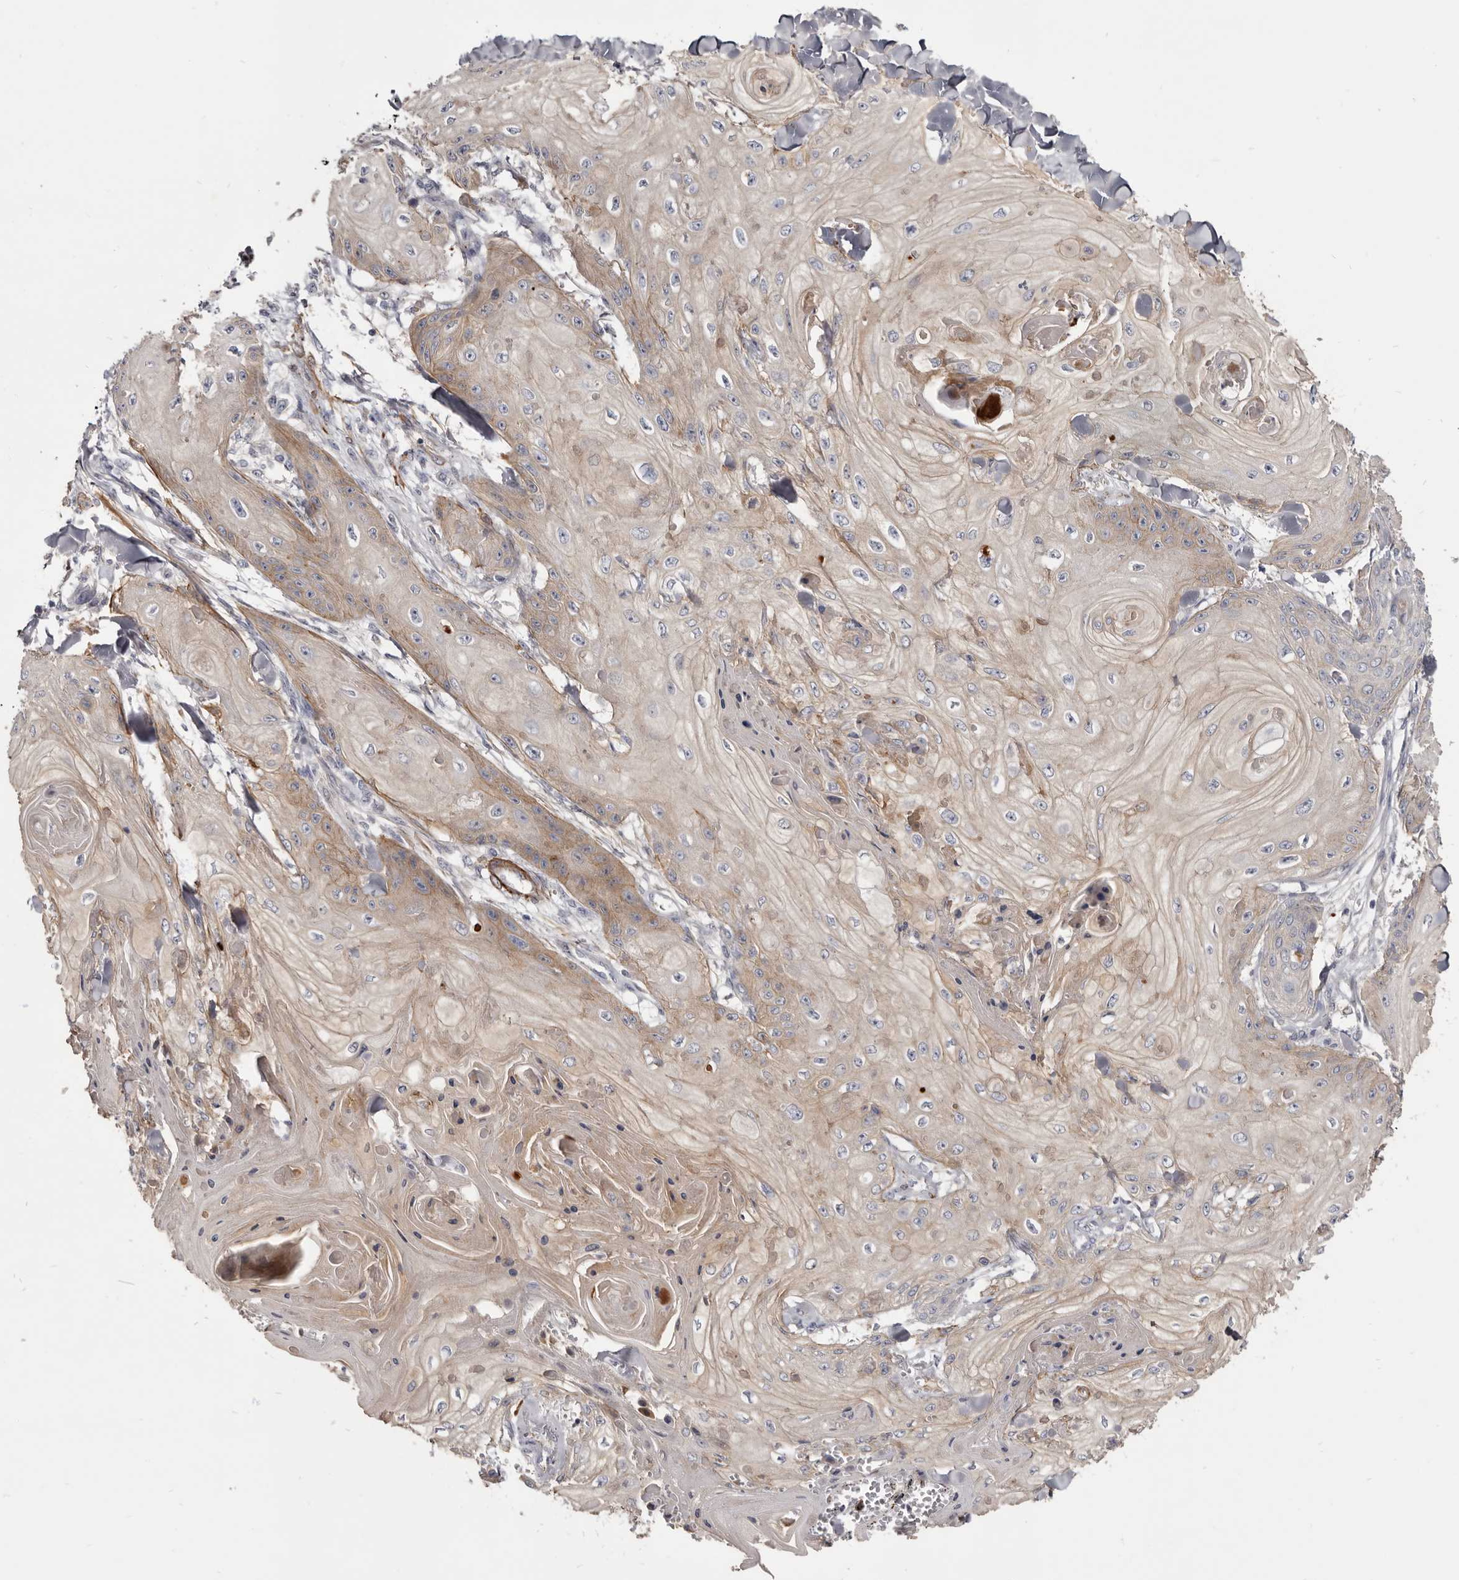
{"staining": {"intensity": "weak", "quantity": "25%-75%", "location": "cytoplasmic/membranous"}, "tissue": "skin cancer", "cell_type": "Tumor cells", "image_type": "cancer", "snomed": [{"axis": "morphology", "description": "Squamous cell carcinoma, NOS"}, {"axis": "topography", "description": "Skin"}], "caption": "Tumor cells exhibit low levels of weak cytoplasmic/membranous staining in about 25%-75% of cells in skin cancer (squamous cell carcinoma).", "gene": "CGN", "patient": {"sex": "male", "age": 74}}